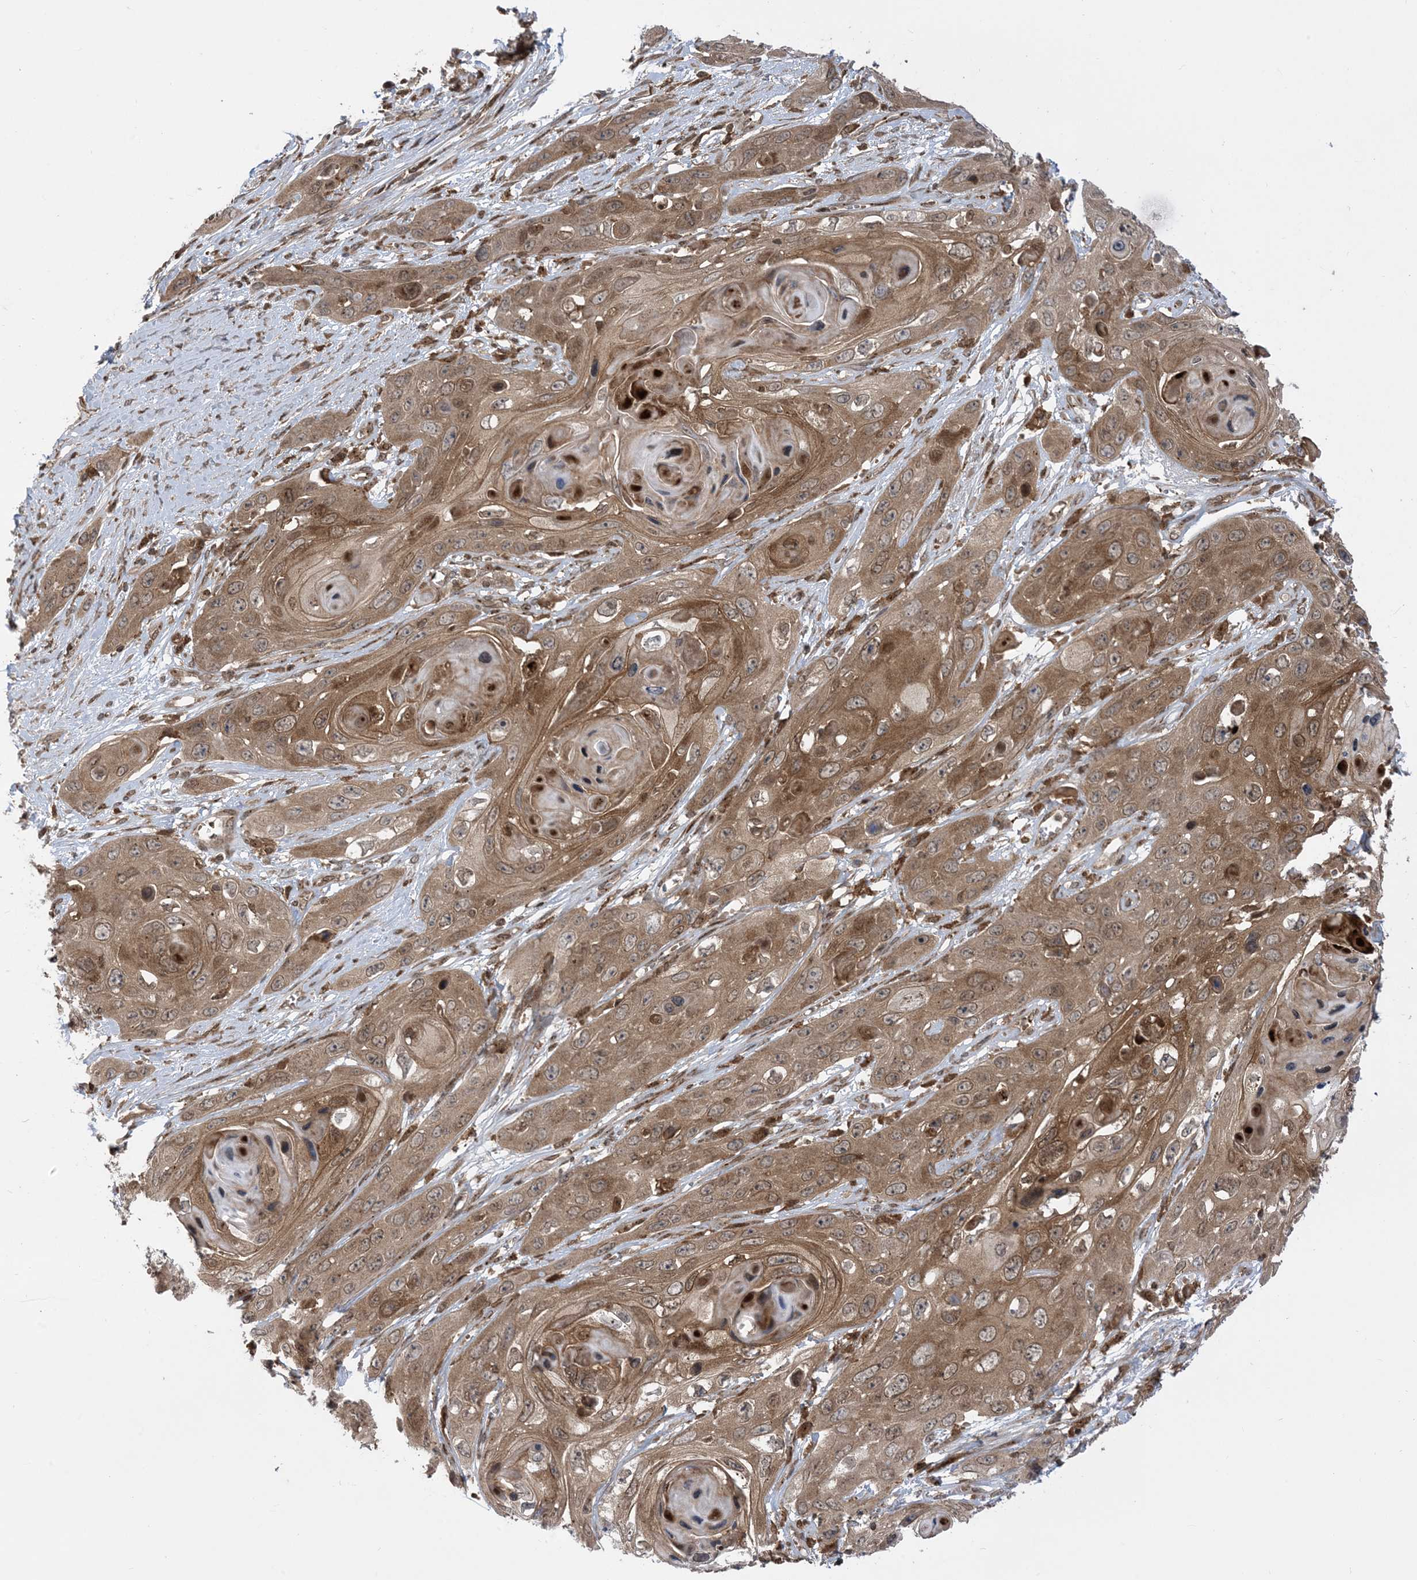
{"staining": {"intensity": "moderate", "quantity": ">75%", "location": "cytoplasmic/membranous"}, "tissue": "skin cancer", "cell_type": "Tumor cells", "image_type": "cancer", "snomed": [{"axis": "morphology", "description": "Squamous cell carcinoma, NOS"}, {"axis": "topography", "description": "Skin"}], "caption": "About >75% of tumor cells in human squamous cell carcinoma (skin) display moderate cytoplasmic/membranous protein expression as visualized by brown immunohistochemical staining.", "gene": "CASP4", "patient": {"sex": "male", "age": 55}}